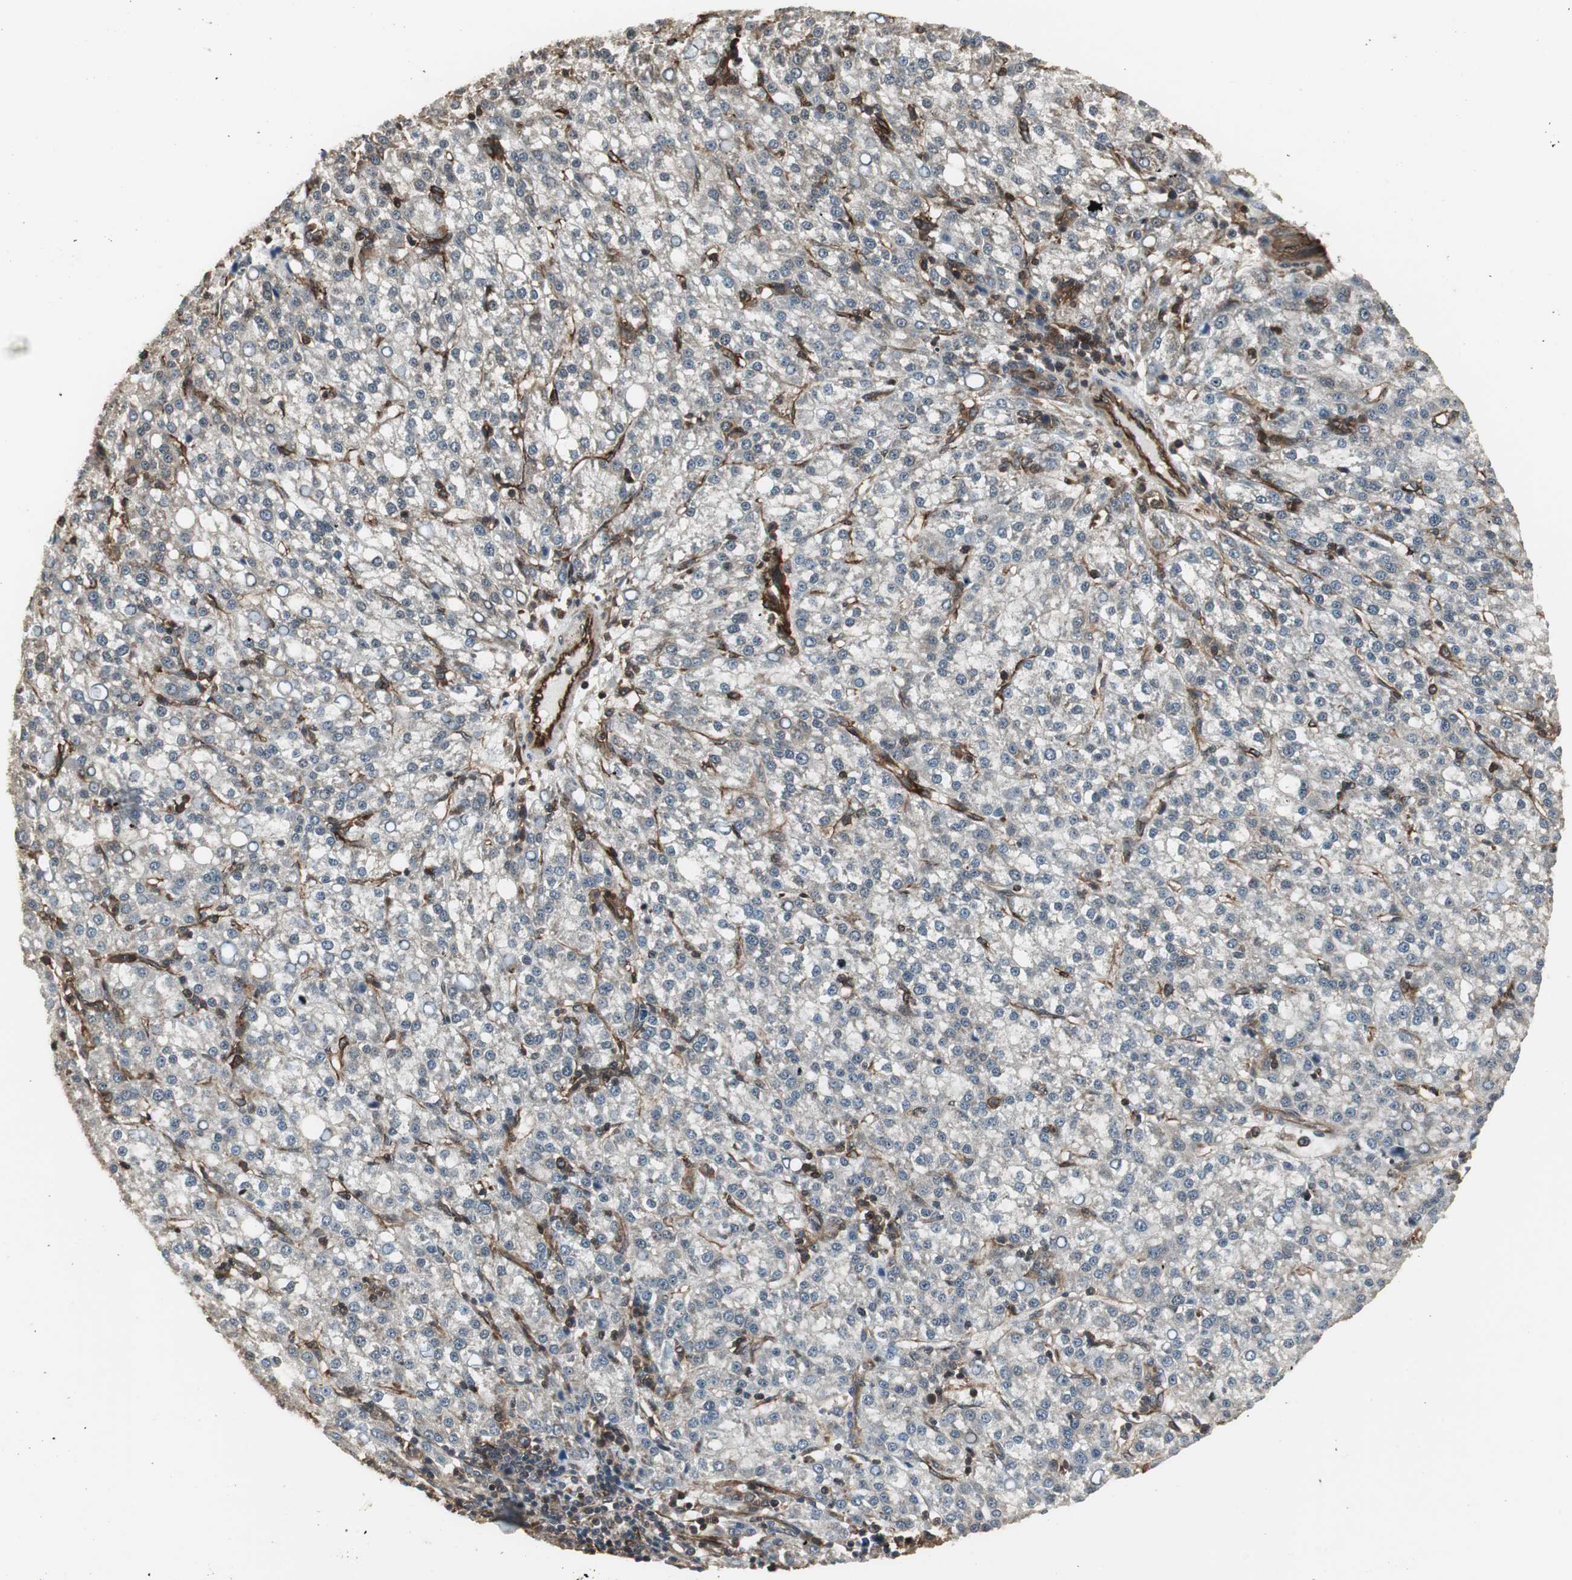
{"staining": {"intensity": "negative", "quantity": "none", "location": "none"}, "tissue": "liver cancer", "cell_type": "Tumor cells", "image_type": "cancer", "snomed": [{"axis": "morphology", "description": "Carcinoma, Hepatocellular, NOS"}, {"axis": "topography", "description": "Liver"}], "caption": "This is an immunohistochemistry (IHC) micrograph of human liver cancer (hepatocellular carcinoma). There is no expression in tumor cells.", "gene": "PTPN11", "patient": {"sex": "female", "age": 58}}